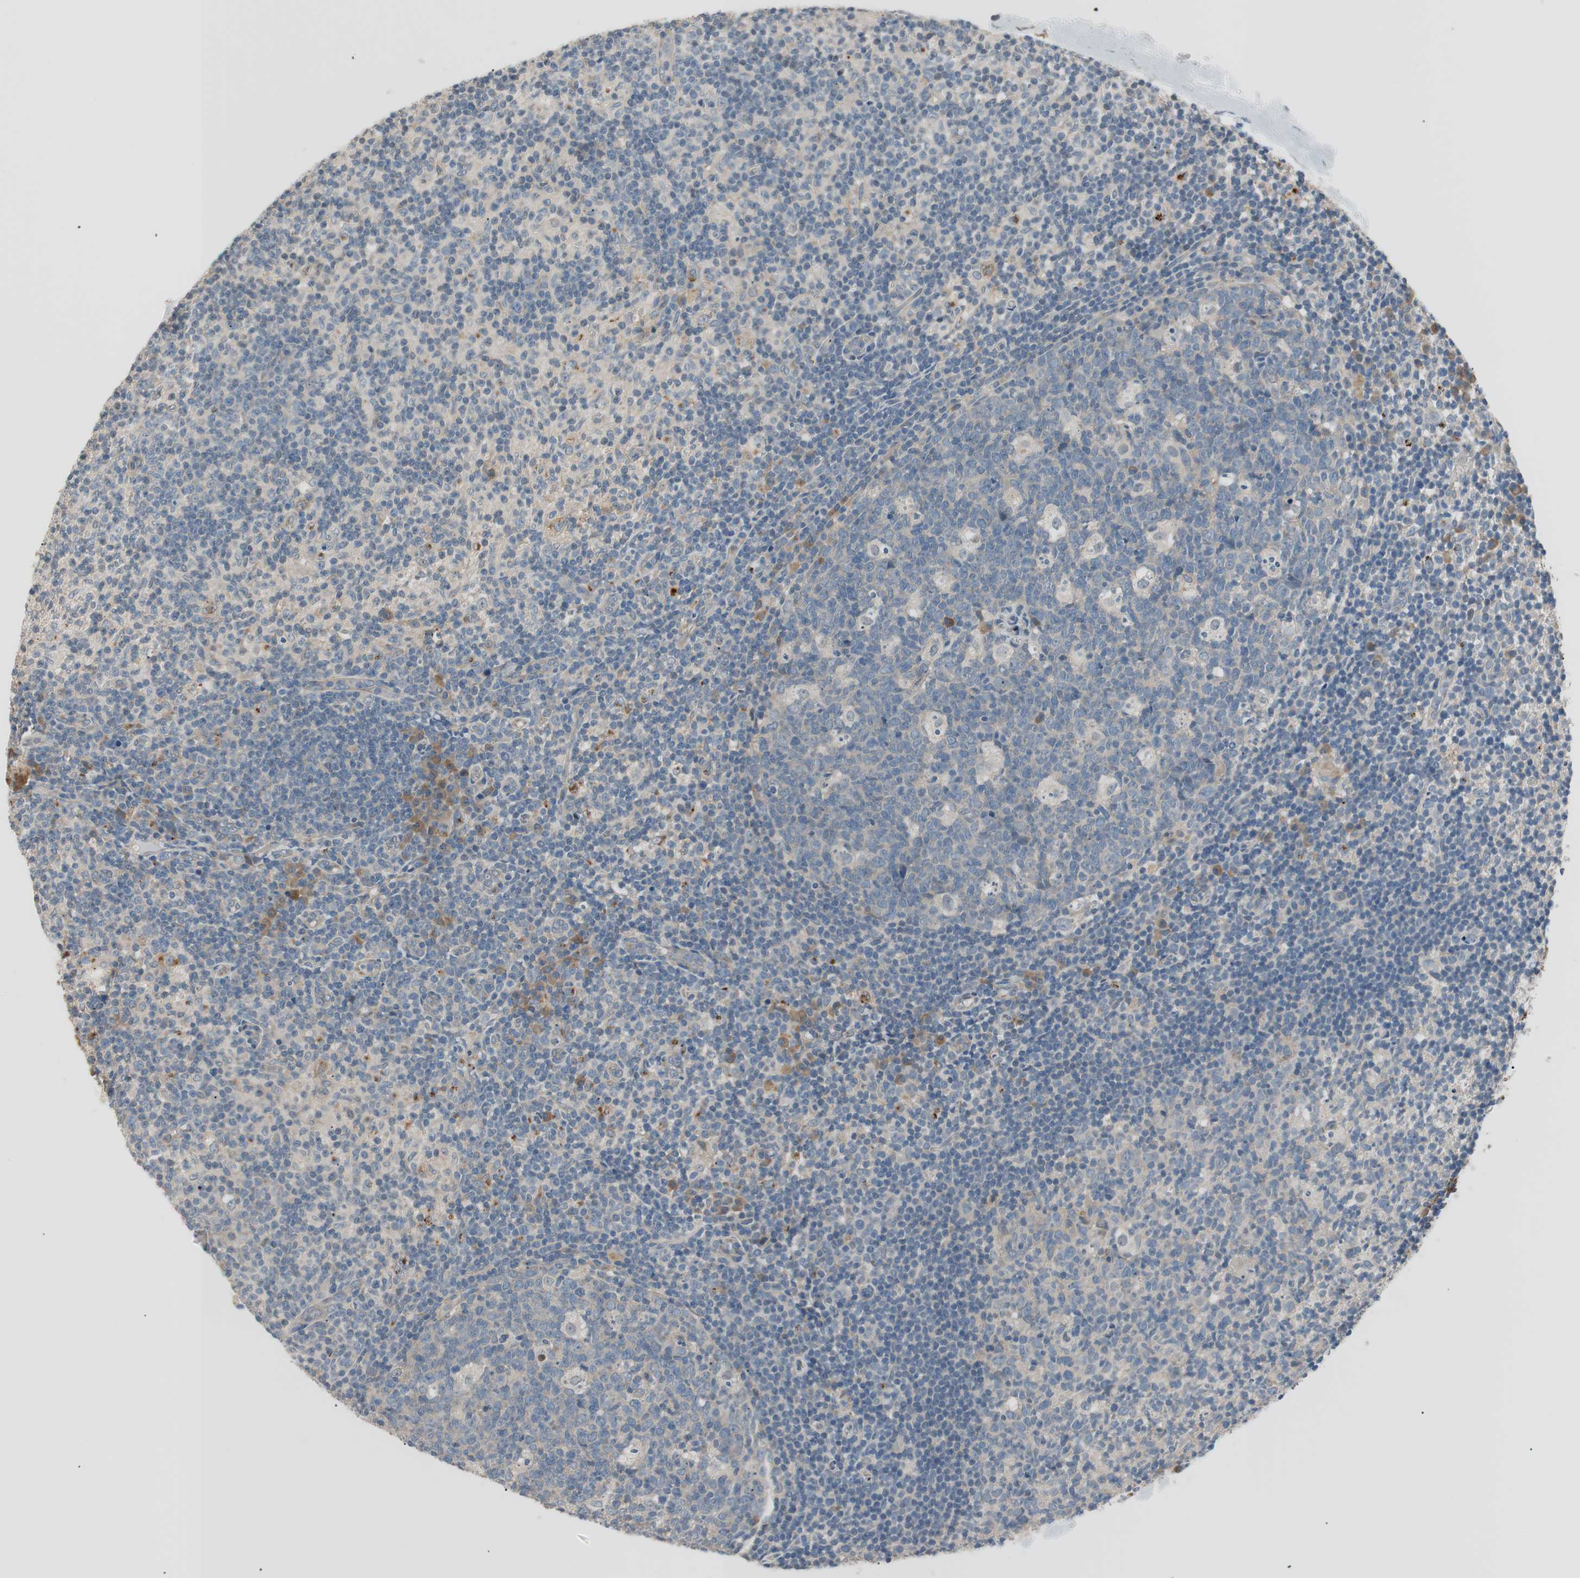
{"staining": {"intensity": "weak", "quantity": "<25%", "location": "cytoplasmic/membranous"}, "tissue": "lymph node", "cell_type": "Germinal center cells", "image_type": "normal", "snomed": [{"axis": "morphology", "description": "Normal tissue, NOS"}, {"axis": "morphology", "description": "Inflammation, NOS"}, {"axis": "topography", "description": "Lymph node"}], "caption": "This histopathology image is of benign lymph node stained with IHC to label a protein in brown with the nuclei are counter-stained blue. There is no expression in germinal center cells. Nuclei are stained in blue.", "gene": "FADS2", "patient": {"sex": "male", "age": 55}}